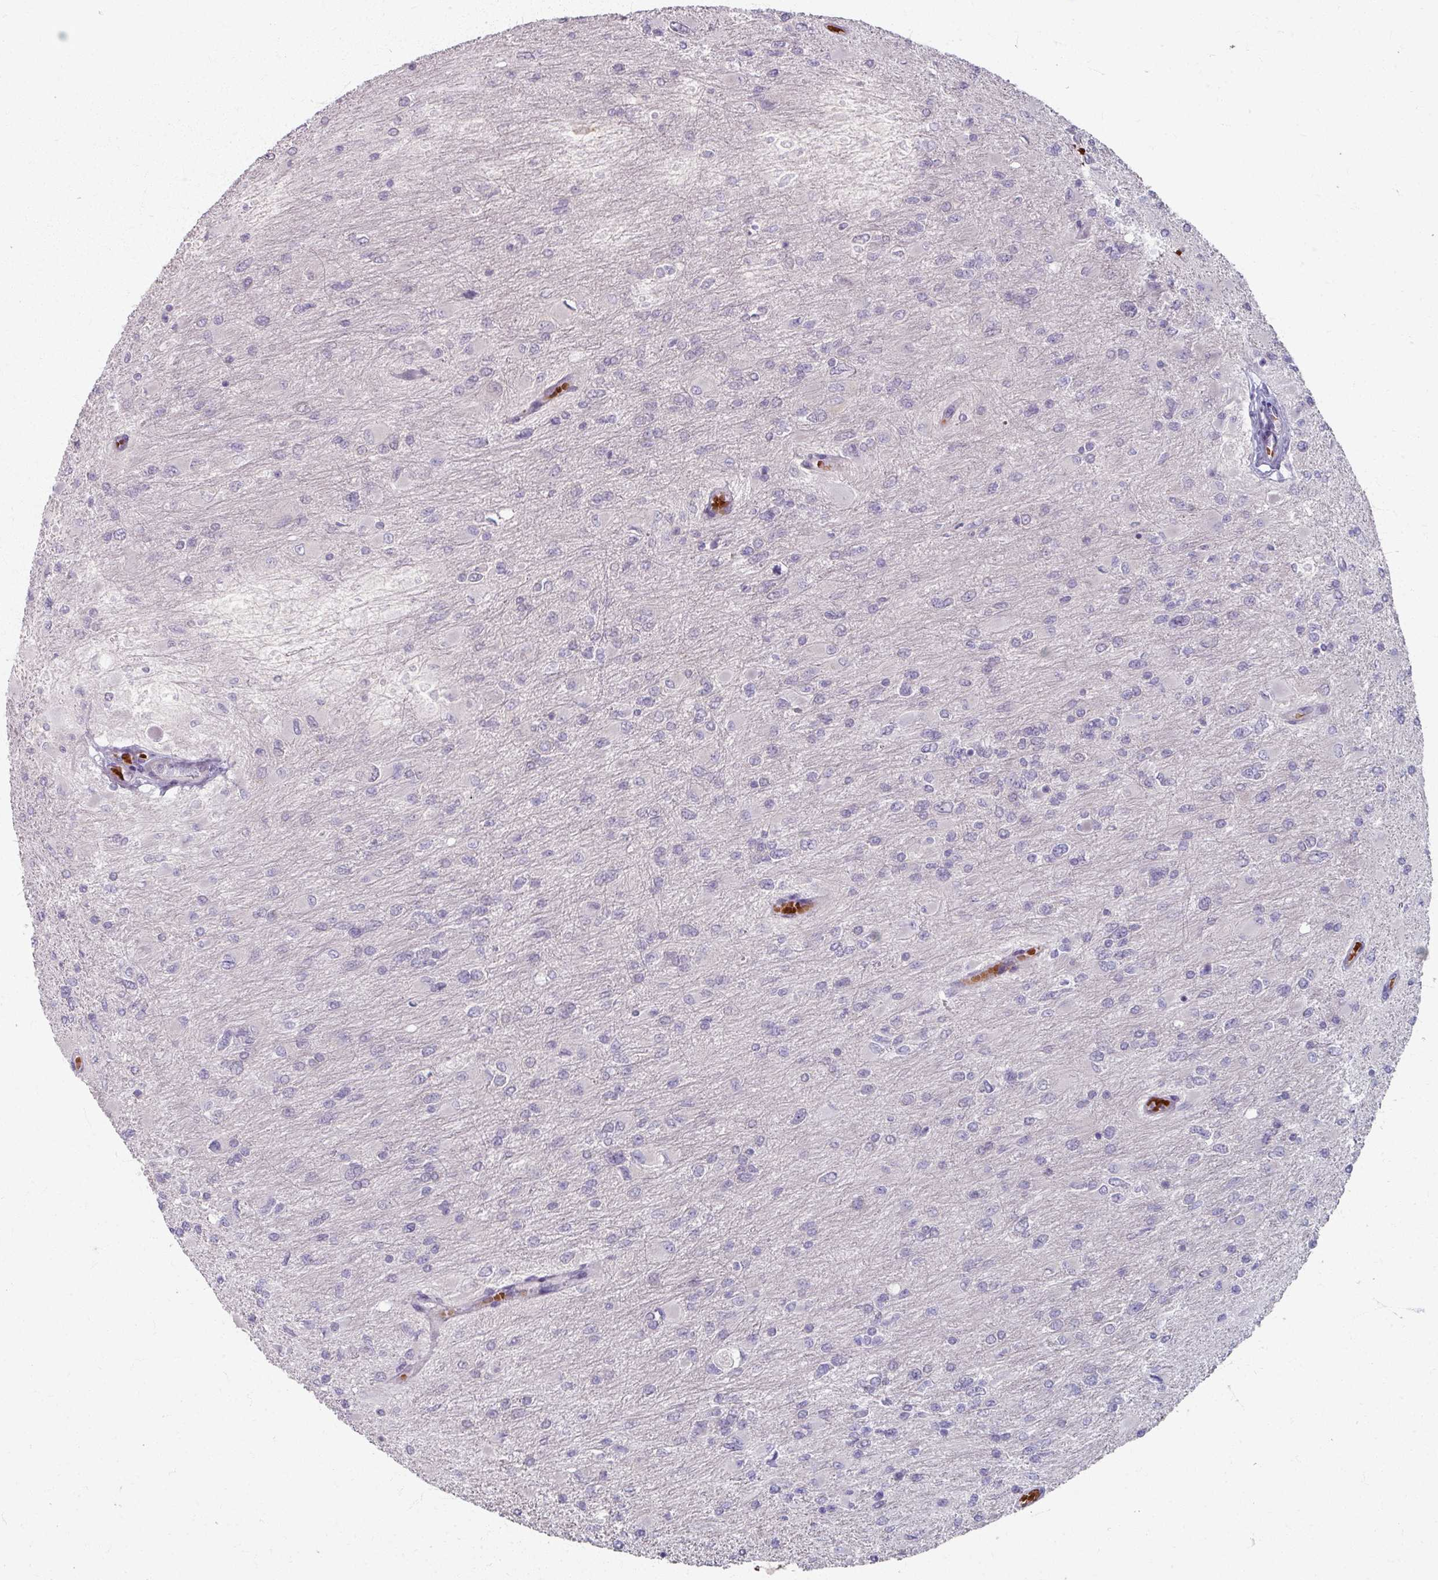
{"staining": {"intensity": "weak", "quantity": "<25%", "location": "cytoplasmic/membranous"}, "tissue": "glioma", "cell_type": "Tumor cells", "image_type": "cancer", "snomed": [{"axis": "morphology", "description": "Glioma, malignant, High grade"}, {"axis": "topography", "description": "Cerebral cortex"}], "caption": "DAB (3,3'-diaminobenzidine) immunohistochemical staining of glioma reveals no significant positivity in tumor cells.", "gene": "KMT5C", "patient": {"sex": "female", "age": 36}}